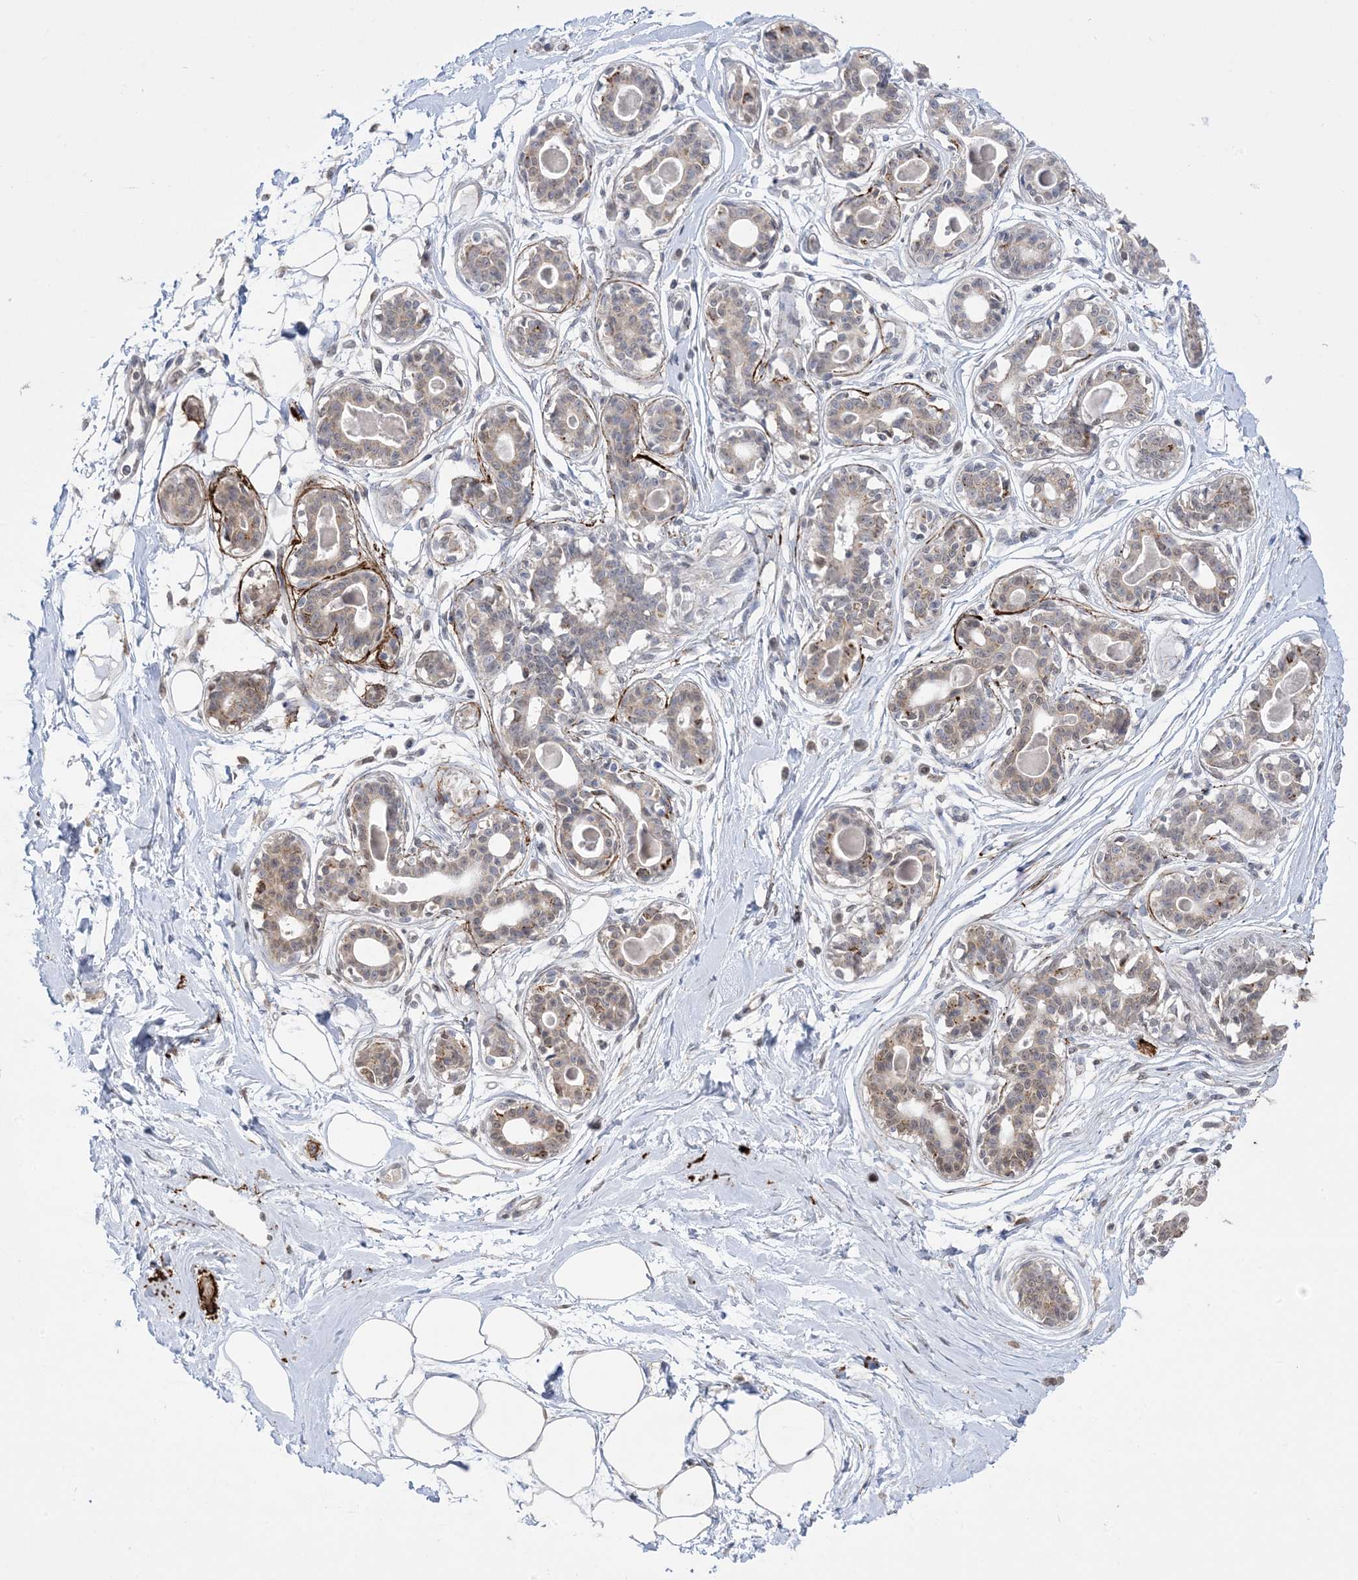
{"staining": {"intensity": "negative", "quantity": "none", "location": "none"}, "tissue": "breast", "cell_type": "Adipocytes", "image_type": "normal", "snomed": [{"axis": "morphology", "description": "Normal tissue, NOS"}, {"axis": "topography", "description": "Breast"}], "caption": "Adipocytes show no significant staining in benign breast. (Stains: DAB (3,3'-diaminobenzidine) IHC with hematoxylin counter stain, Microscopy: brightfield microscopy at high magnification).", "gene": "XRN1", "patient": {"sex": "female", "age": 45}}